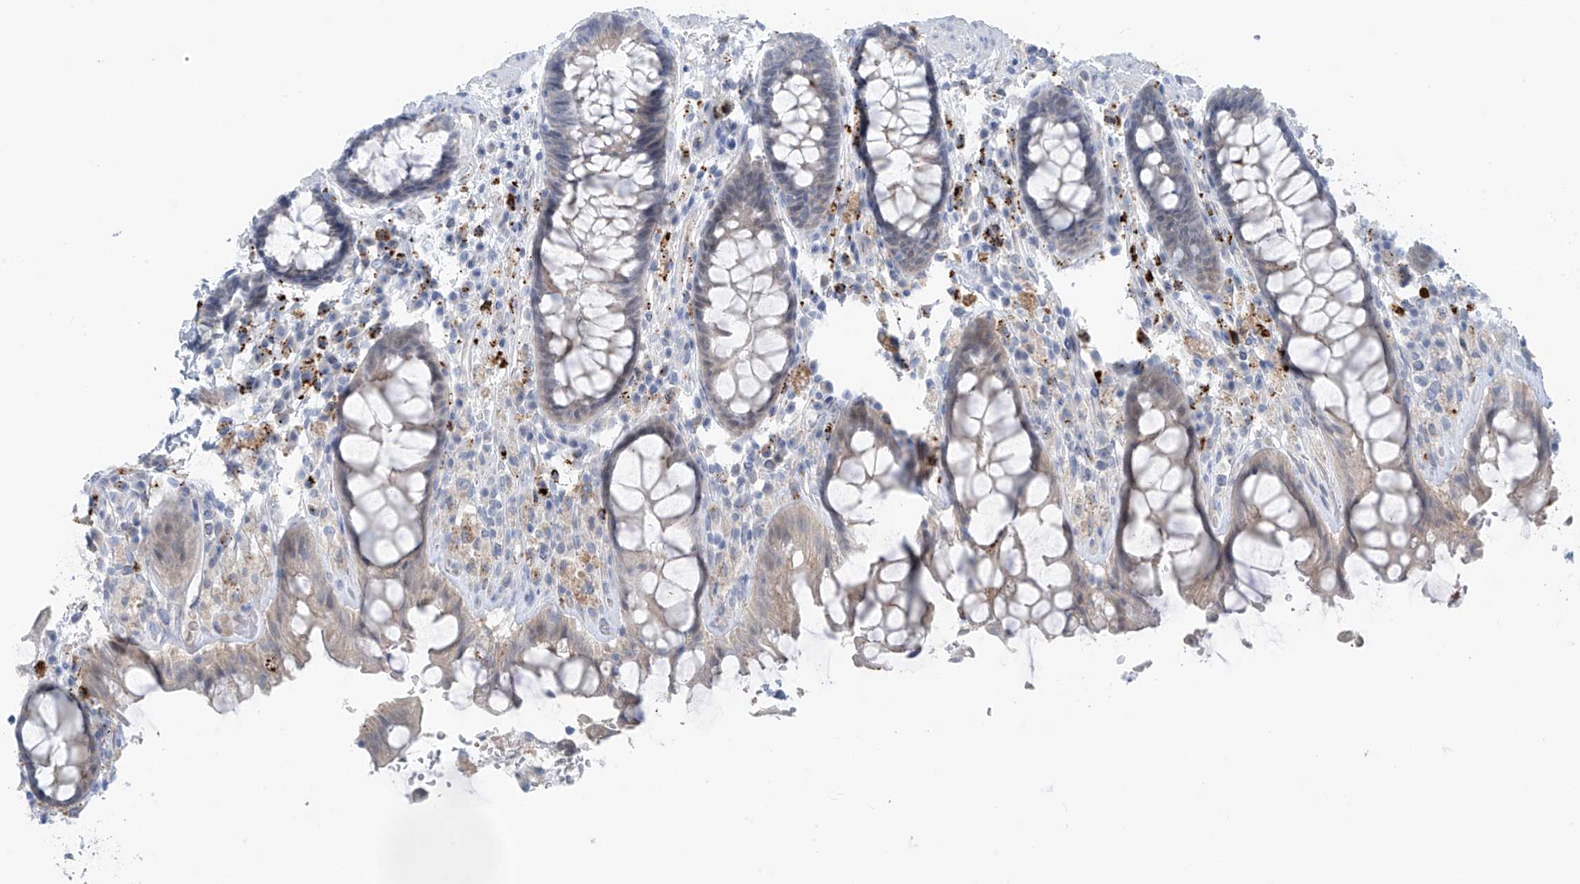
{"staining": {"intensity": "weak", "quantity": "25%-75%", "location": "cytoplasmic/membranous"}, "tissue": "rectum", "cell_type": "Glandular cells", "image_type": "normal", "snomed": [{"axis": "morphology", "description": "Normal tissue, NOS"}, {"axis": "topography", "description": "Rectum"}], "caption": "Immunohistochemical staining of normal rectum reveals 25%-75% levels of weak cytoplasmic/membranous protein expression in approximately 25%-75% of glandular cells.", "gene": "ZNF793", "patient": {"sex": "male", "age": 64}}